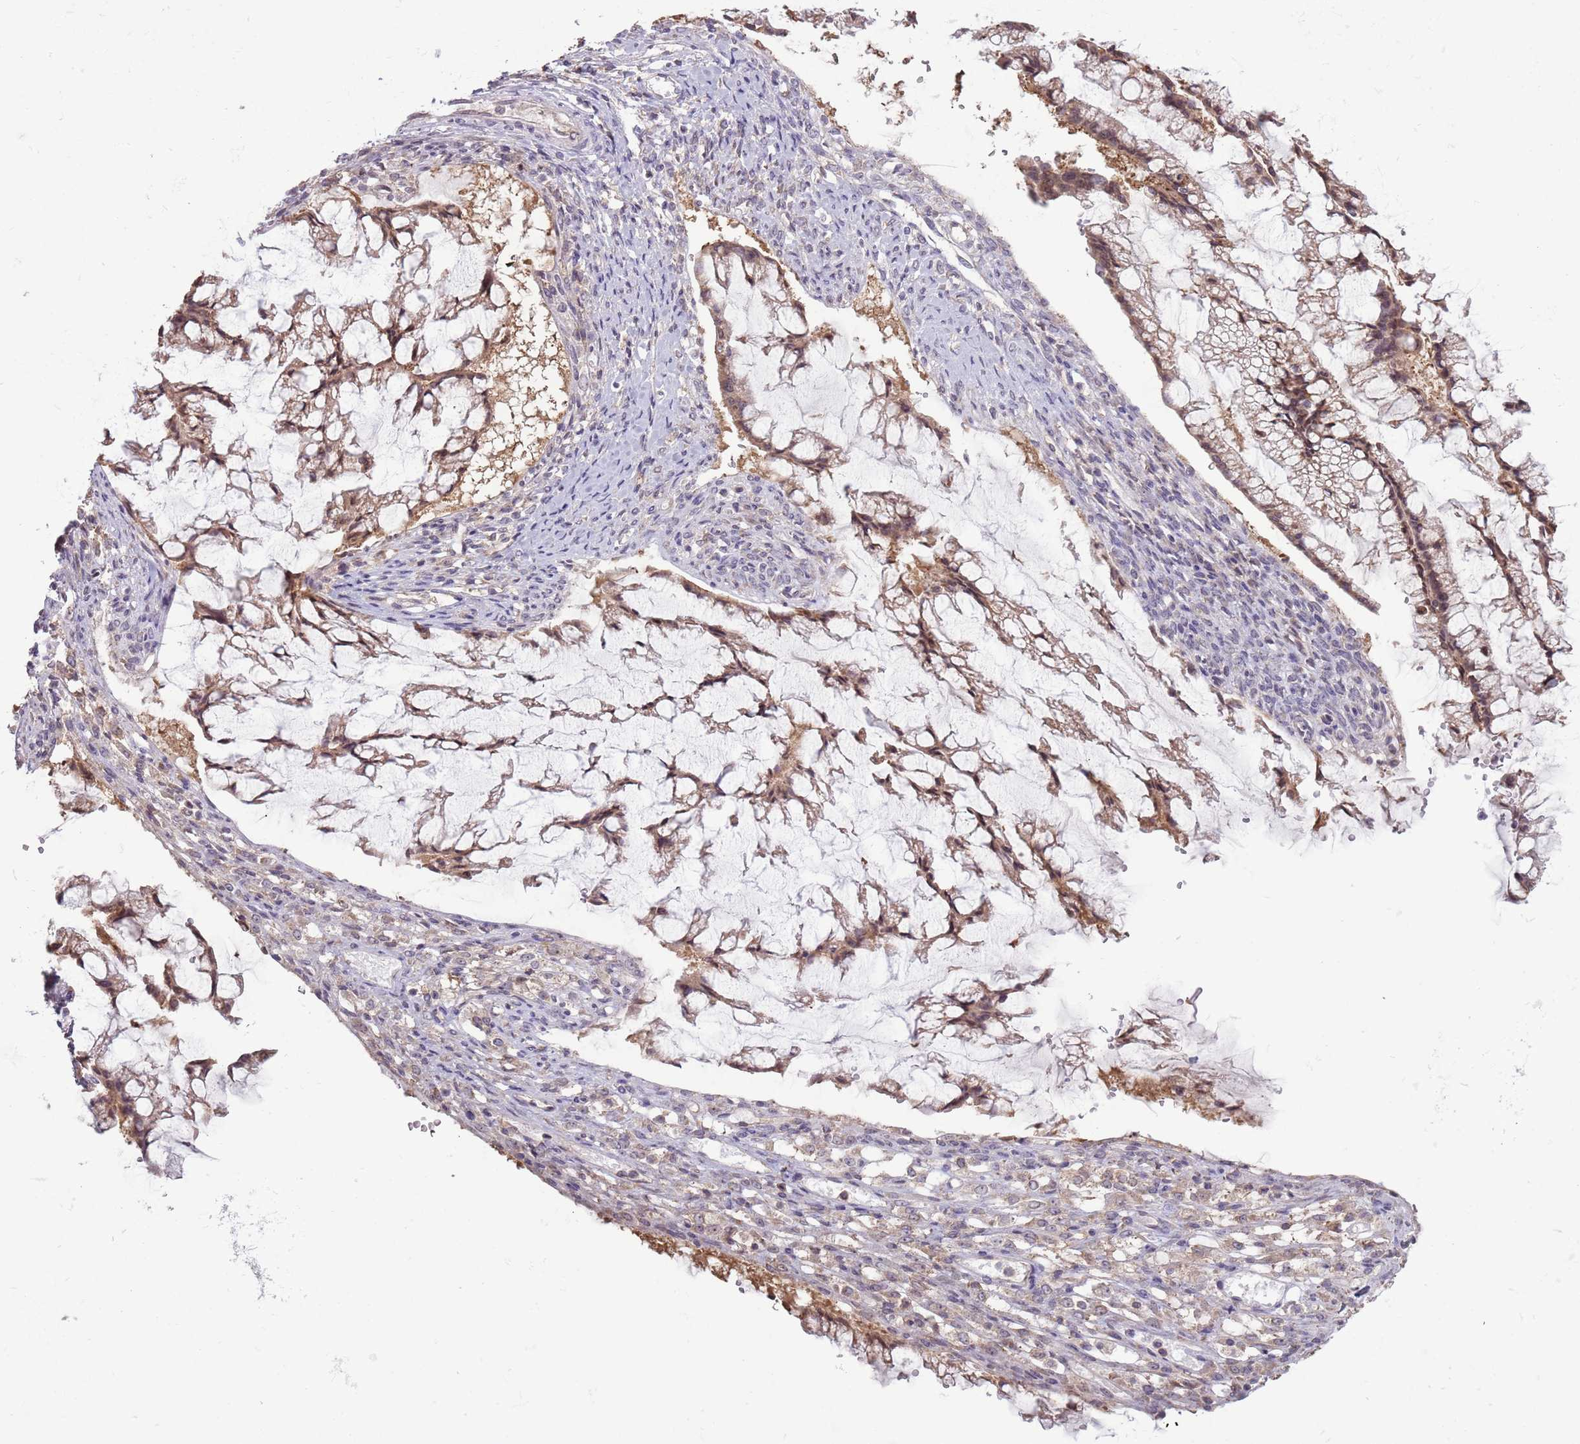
{"staining": {"intensity": "moderate", "quantity": ">75%", "location": "cytoplasmic/membranous"}, "tissue": "ovarian cancer", "cell_type": "Tumor cells", "image_type": "cancer", "snomed": [{"axis": "morphology", "description": "Cystadenocarcinoma, mucinous, NOS"}, {"axis": "topography", "description": "Ovary"}], "caption": "This micrograph displays mucinous cystadenocarcinoma (ovarian) stained with immunohistochemistry to label a protein in brown. The cytoplasmic/membranous of tumor cells show moderate positivity for the protein. Nuclei are counter-stained blue.", "gene": "RPL17-C18orf32", "patient": {"sex": "female", "age": 73}}